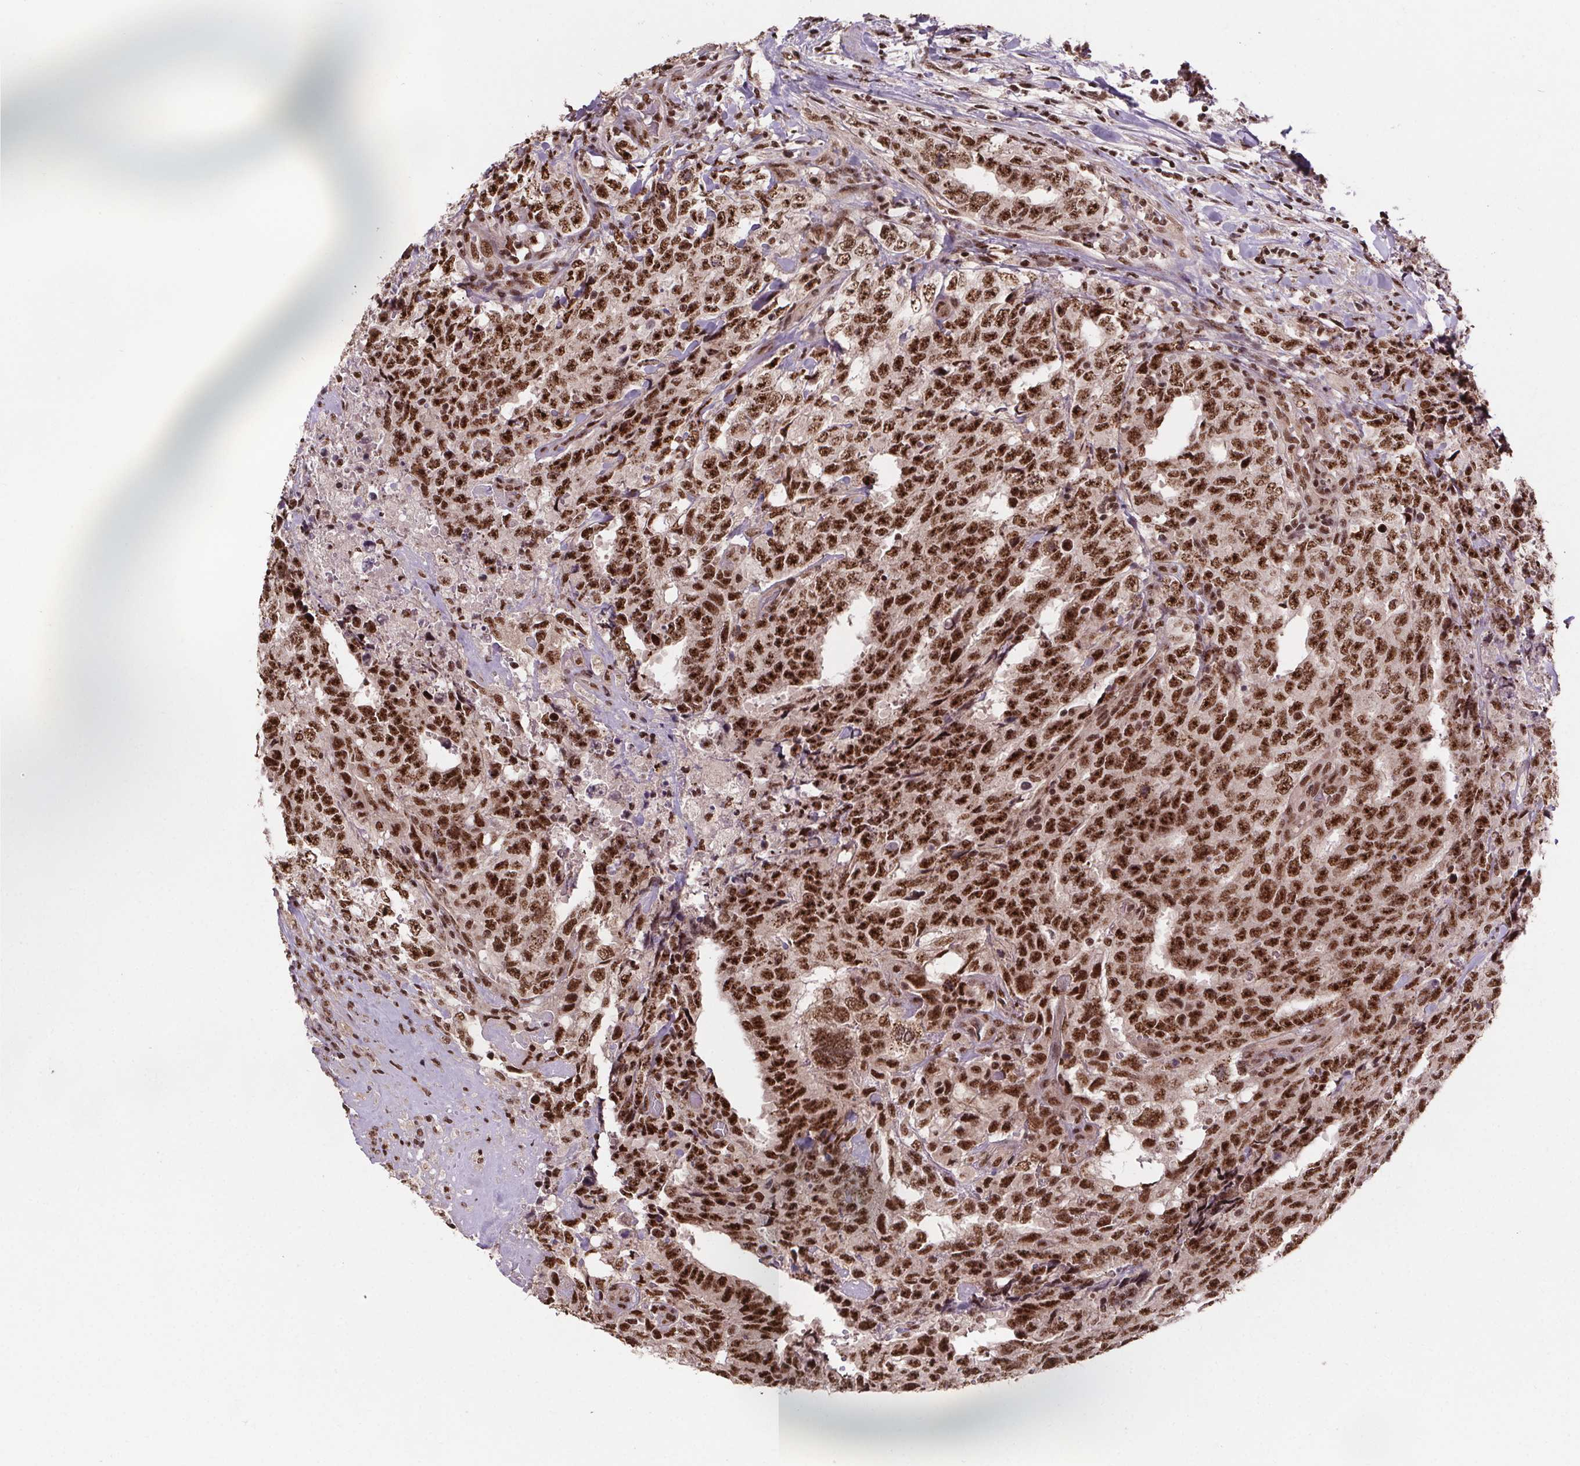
{"staining": {"intensity": "moderate", "quantity": ">75%", "location": "nuclear"}, "tissue": "testis cancer", "cell_type": "Tumor cells", "image_type": "cancer", "snomed": [{"axis": "morphology", "description": "Carcinoma, Embryonal, NOS"}, {"axis": "topography", "description": "Testis"}], "caption": "A brown stain labels moderate nuclear staining of a protein in testis cancer tumor cells.", "gene": "JARID2", "patient": {"sex": "male", "age": 24}}